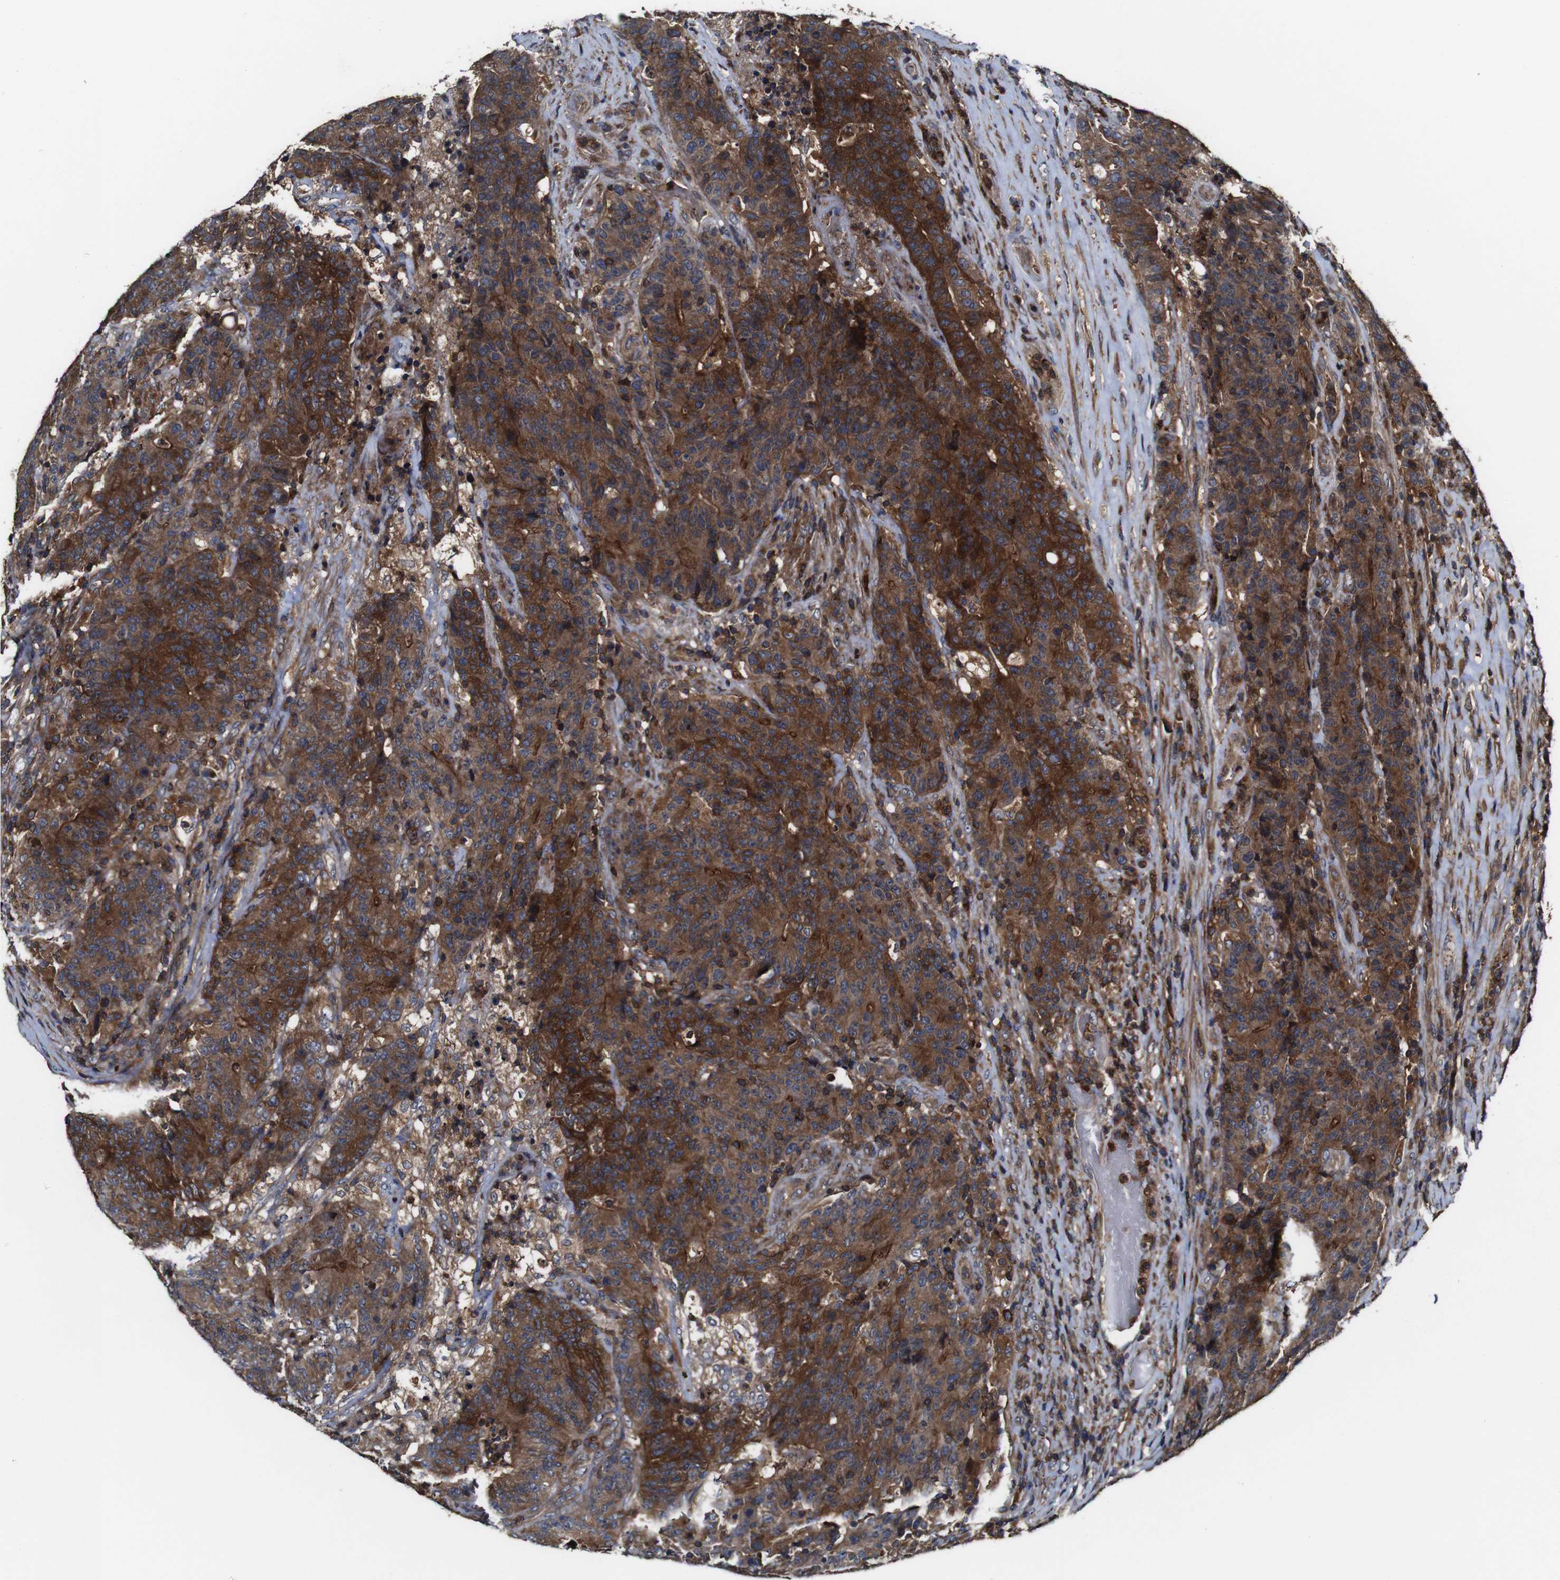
{"staining": {"intensity": "strong", "quantity": ">75%", "location": "cytoplasmic/membranous"}, "tissue": "colorectal cancer", "cell_type": "Tumor cells", "image_type": "cancer", "snomed": [{"axis": "morphology", "description": "Normal tissue, NOS"}, {"axis": "morphology", "description": "Adenocarcinoma, NOS"}, {"axis": "topography", "description": "Colon"}], "caption": "Approximately >75% of tumor cells in human colorectal adenocarcinoma exhibit strong cytoplasmic/membranous protein positivity as visualized by brown immunohistochemical staining.", "gene": "TNIK", "patient": {"sex": "female", "age": 75}}